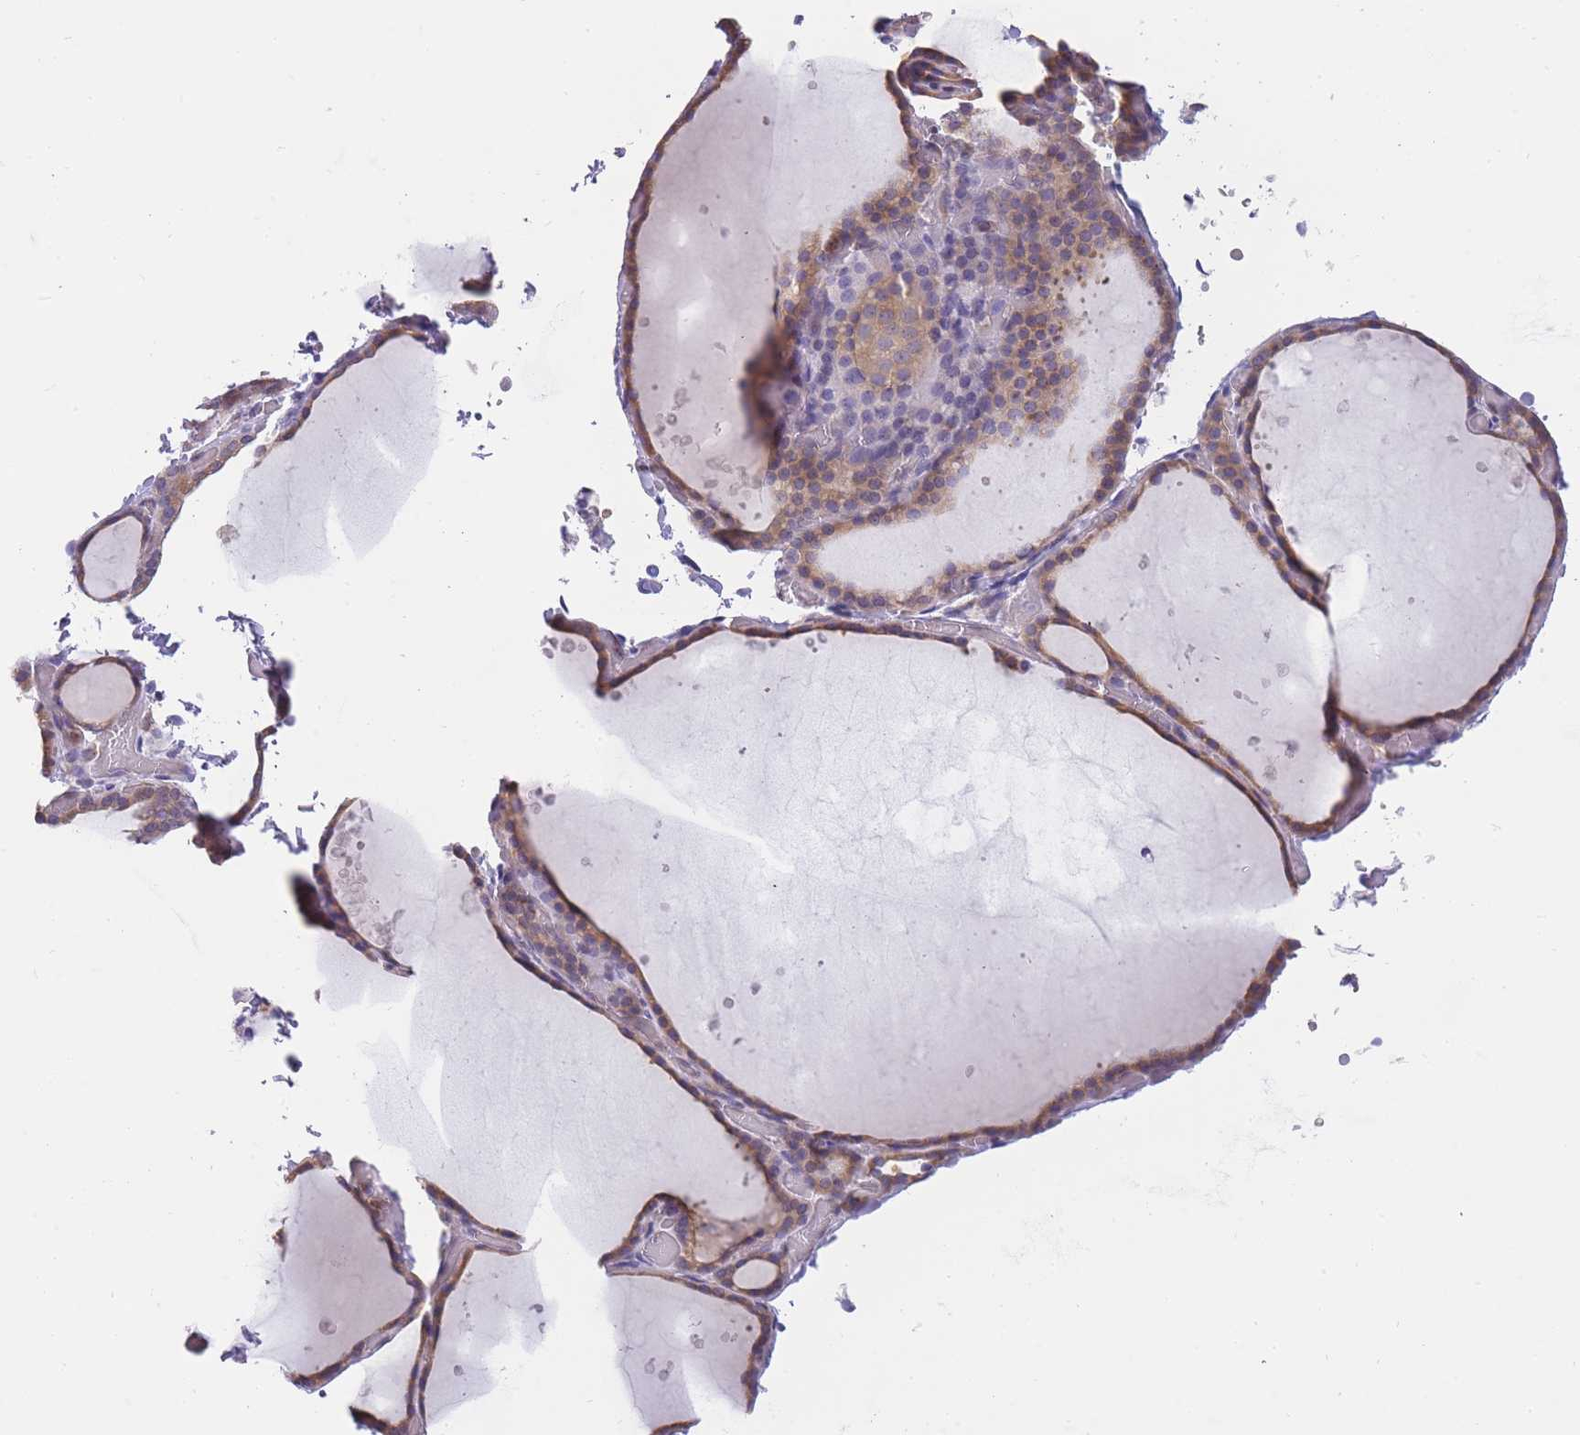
{"staining": {"intensity": "moderate", "quantity": ">75%", "location": "cytoplasmic/membranous"}, "tissue": "thyroid gland", "cell_type": "Glandular cells", "image_type": "normal", "snomed": [{"axis": "morphology", "description": "Normal tissue, NOS"}, {"axis": "topography", "description": "Thyroid gland"}], "caption": "Immunohistochemistry (IHC) staining of unremarkable thyroid gland, which exhibits medium levels of moderate cytoplasmic/membranous expression in about >75% of glandular cells indicating moderate cytoplasmic/membranous protein positivity. The staining was performed using DAB (3,3'-diaminobenzidine) (brown) for protein detection and nuclei were counterstained in hematoxylin (blue).", "gene": "ZNF662", "patient": {"sex": "female", "age": 44}}